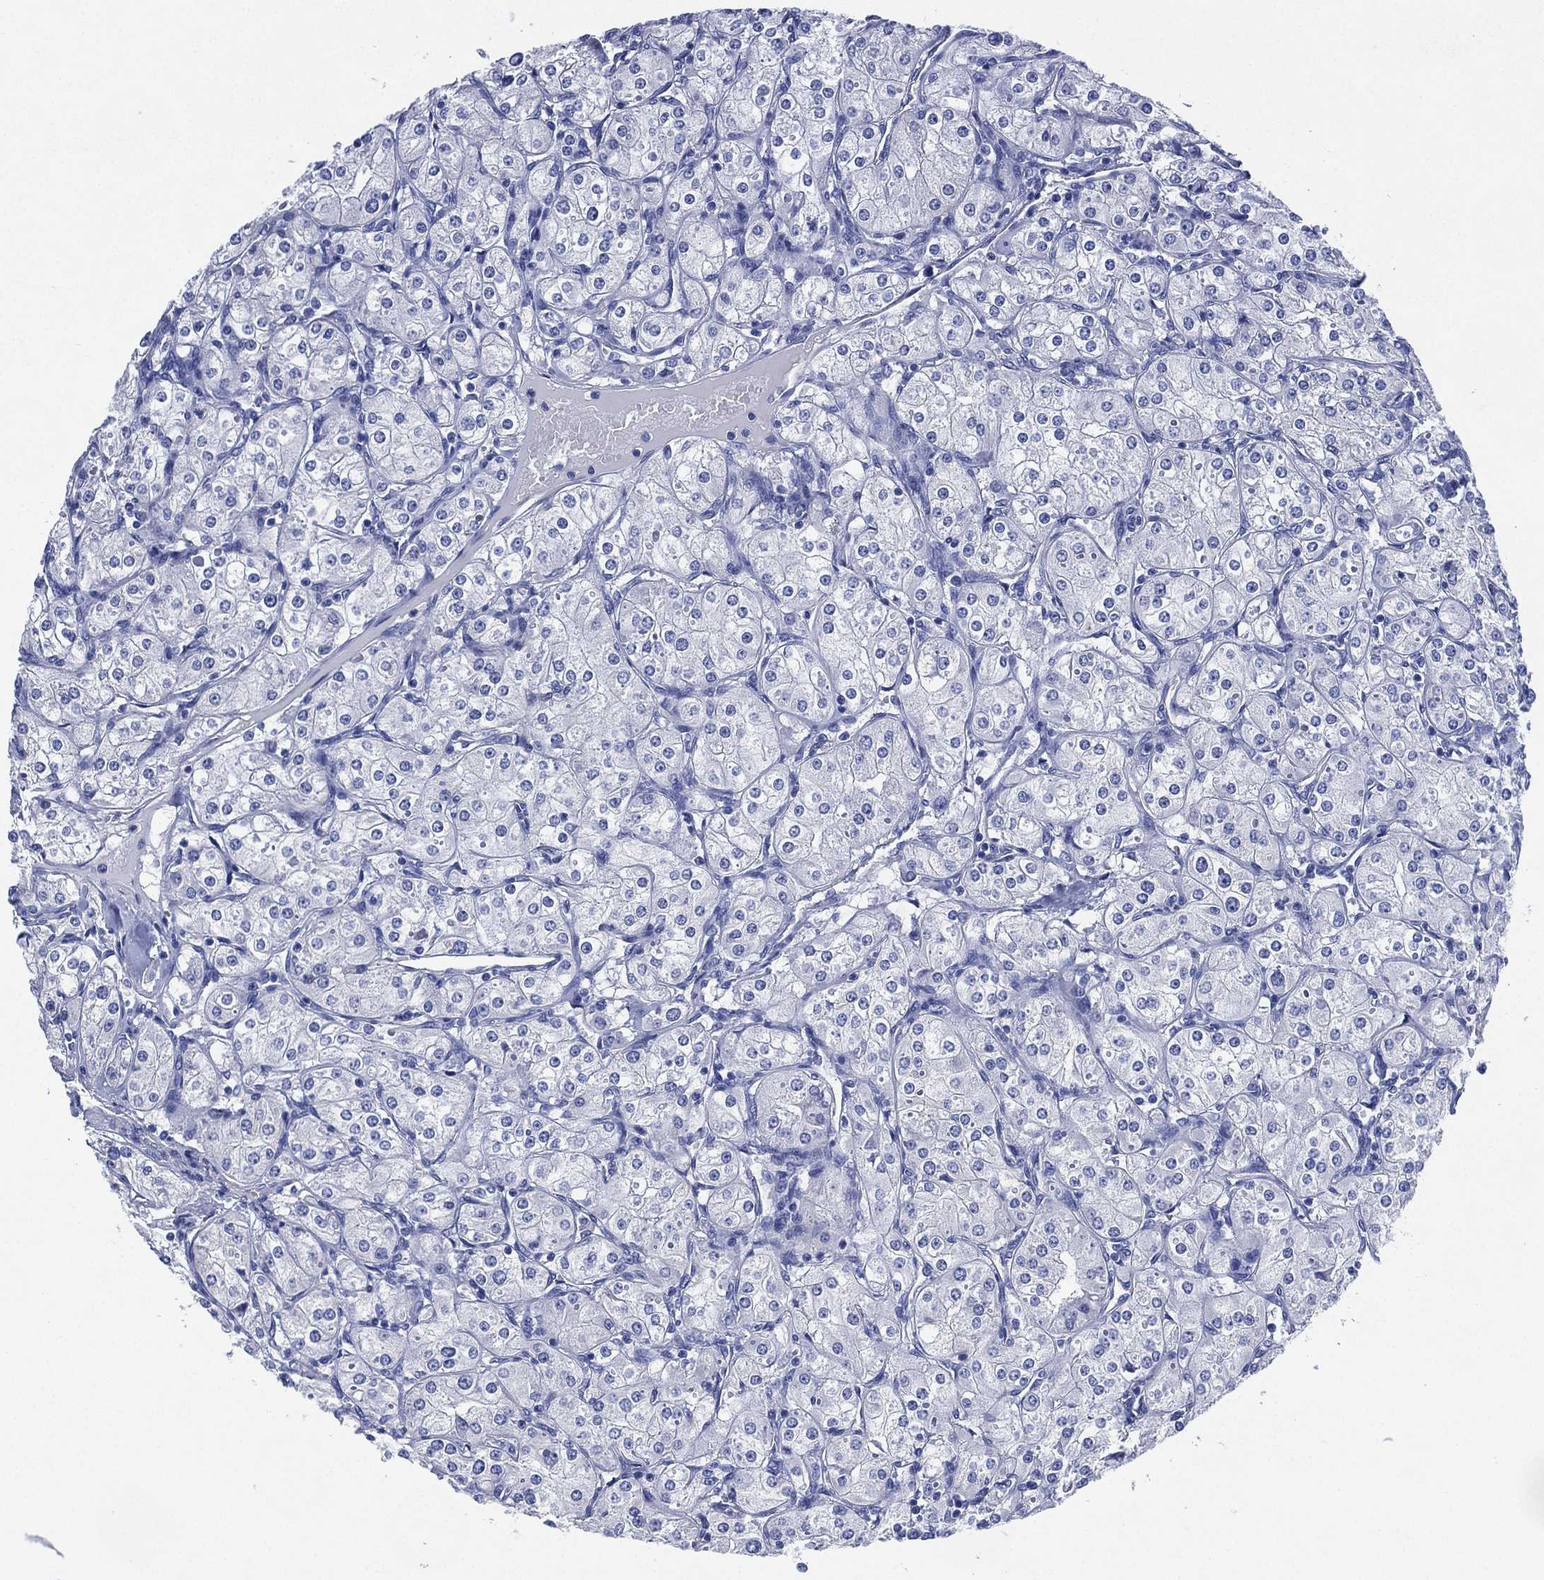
{"staining": {"intensity": "negative", "quantity": "none", "location": "none"}, "tissue": "renal cancer", "cell_type": "Tumor cells", "image_type": "cancer", "snomed": [{"axis": "morphology", "description": "Adenocarcinoma, NOS"}, {"axis": "topography", "description": "Kidney"}], "caption": "DAB (3,3'-diaminobenzidine) immunohistochemical staining of human renal cancer reveals no significant staining in tumor cells.", "gene": "CCDC70", "patient": {"sex": "male", "age": 77}}